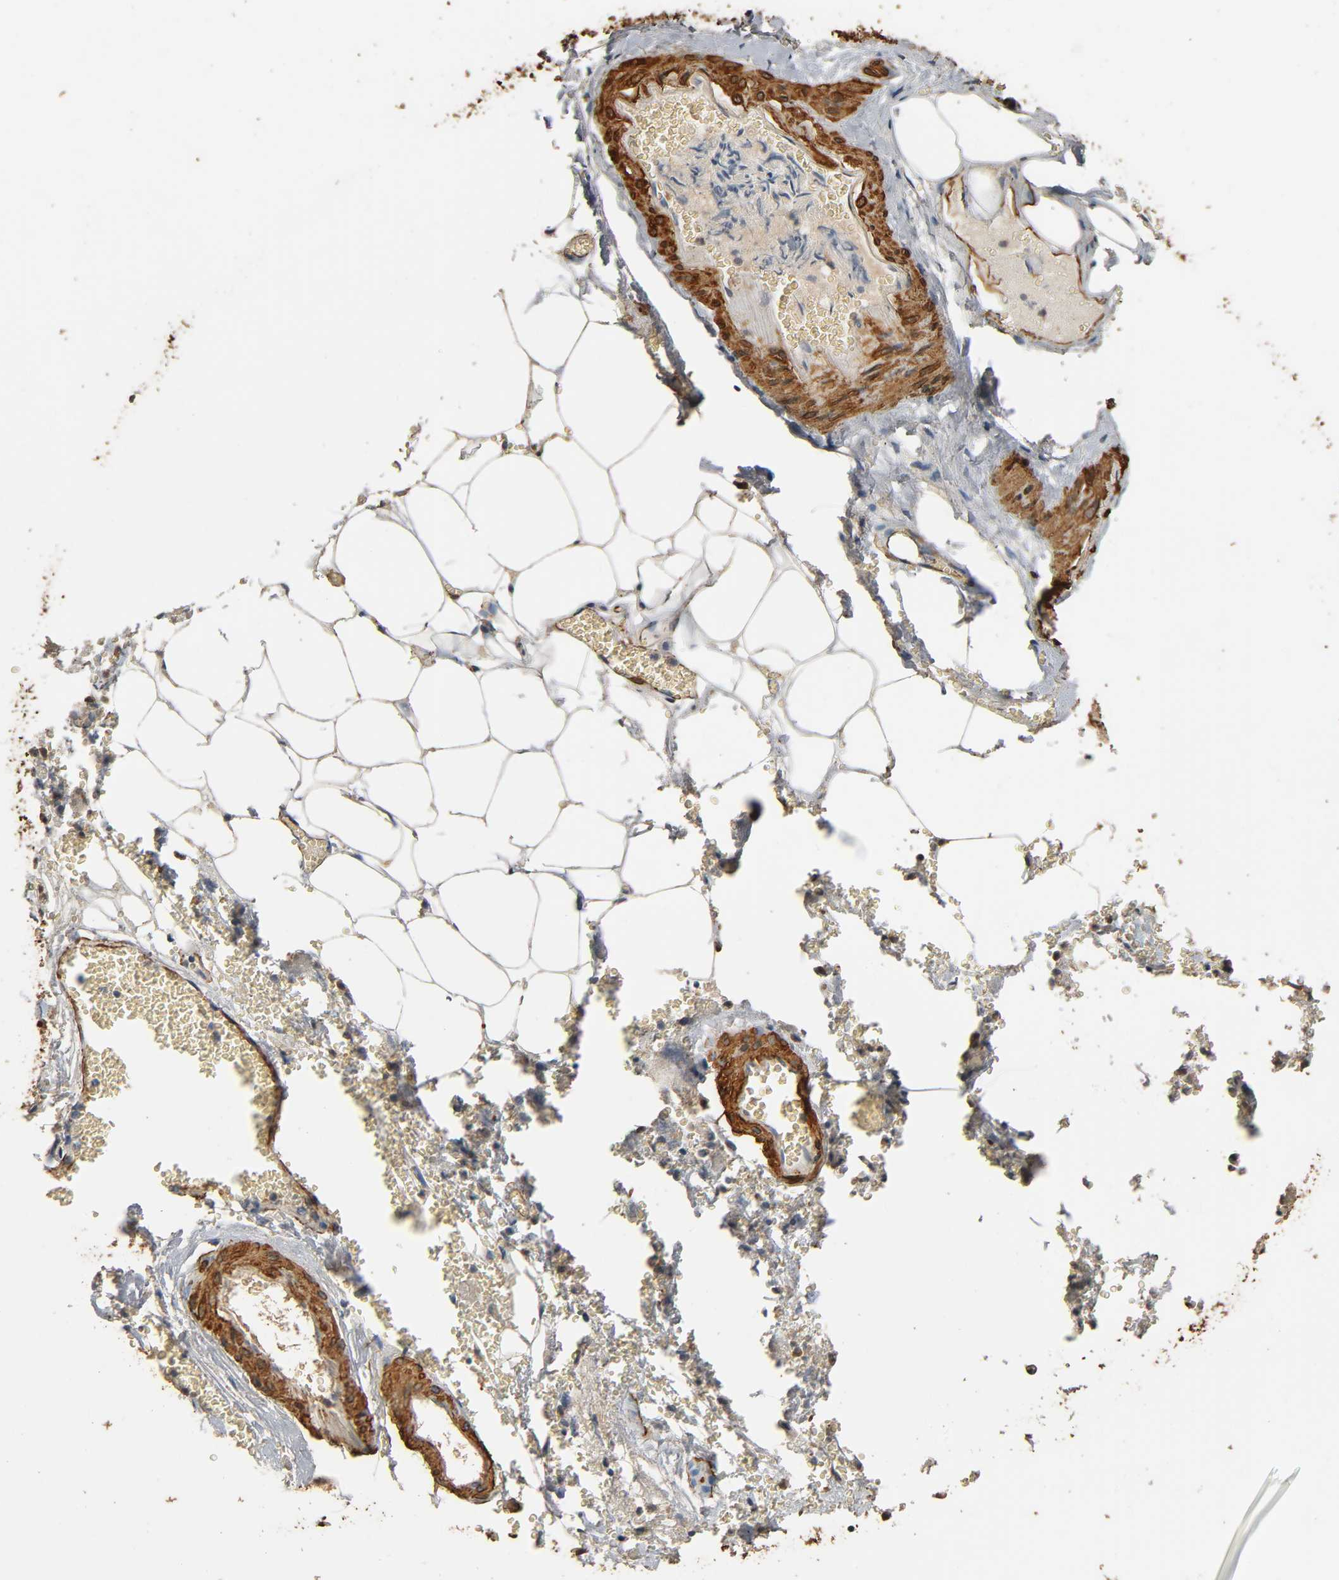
{"staining": {"intensity": "strong", "quantity": ">75%", "location": "cytoplasmic/membranous,nuclear"}, "tissue": "adrenal gland", "cell_type": "Glandular cells", "image_type": "normal", "snomed": [{"axis": "morphology", "description": "Normal tissue, NOS"}, {"axis": "topography", "description": "Adrenal gland"}], "caption": "This photomicrograph displays normal adrenal gland stained with immunohistochemistry to label a protein in brown. The cytoplasmic/membranous,nuclear of glandular cells show strong positivity for the protein. Nuclei are counter-stained blue.", "gene": "GSTA1", "patient": {"sex": "female", "age": 71}}